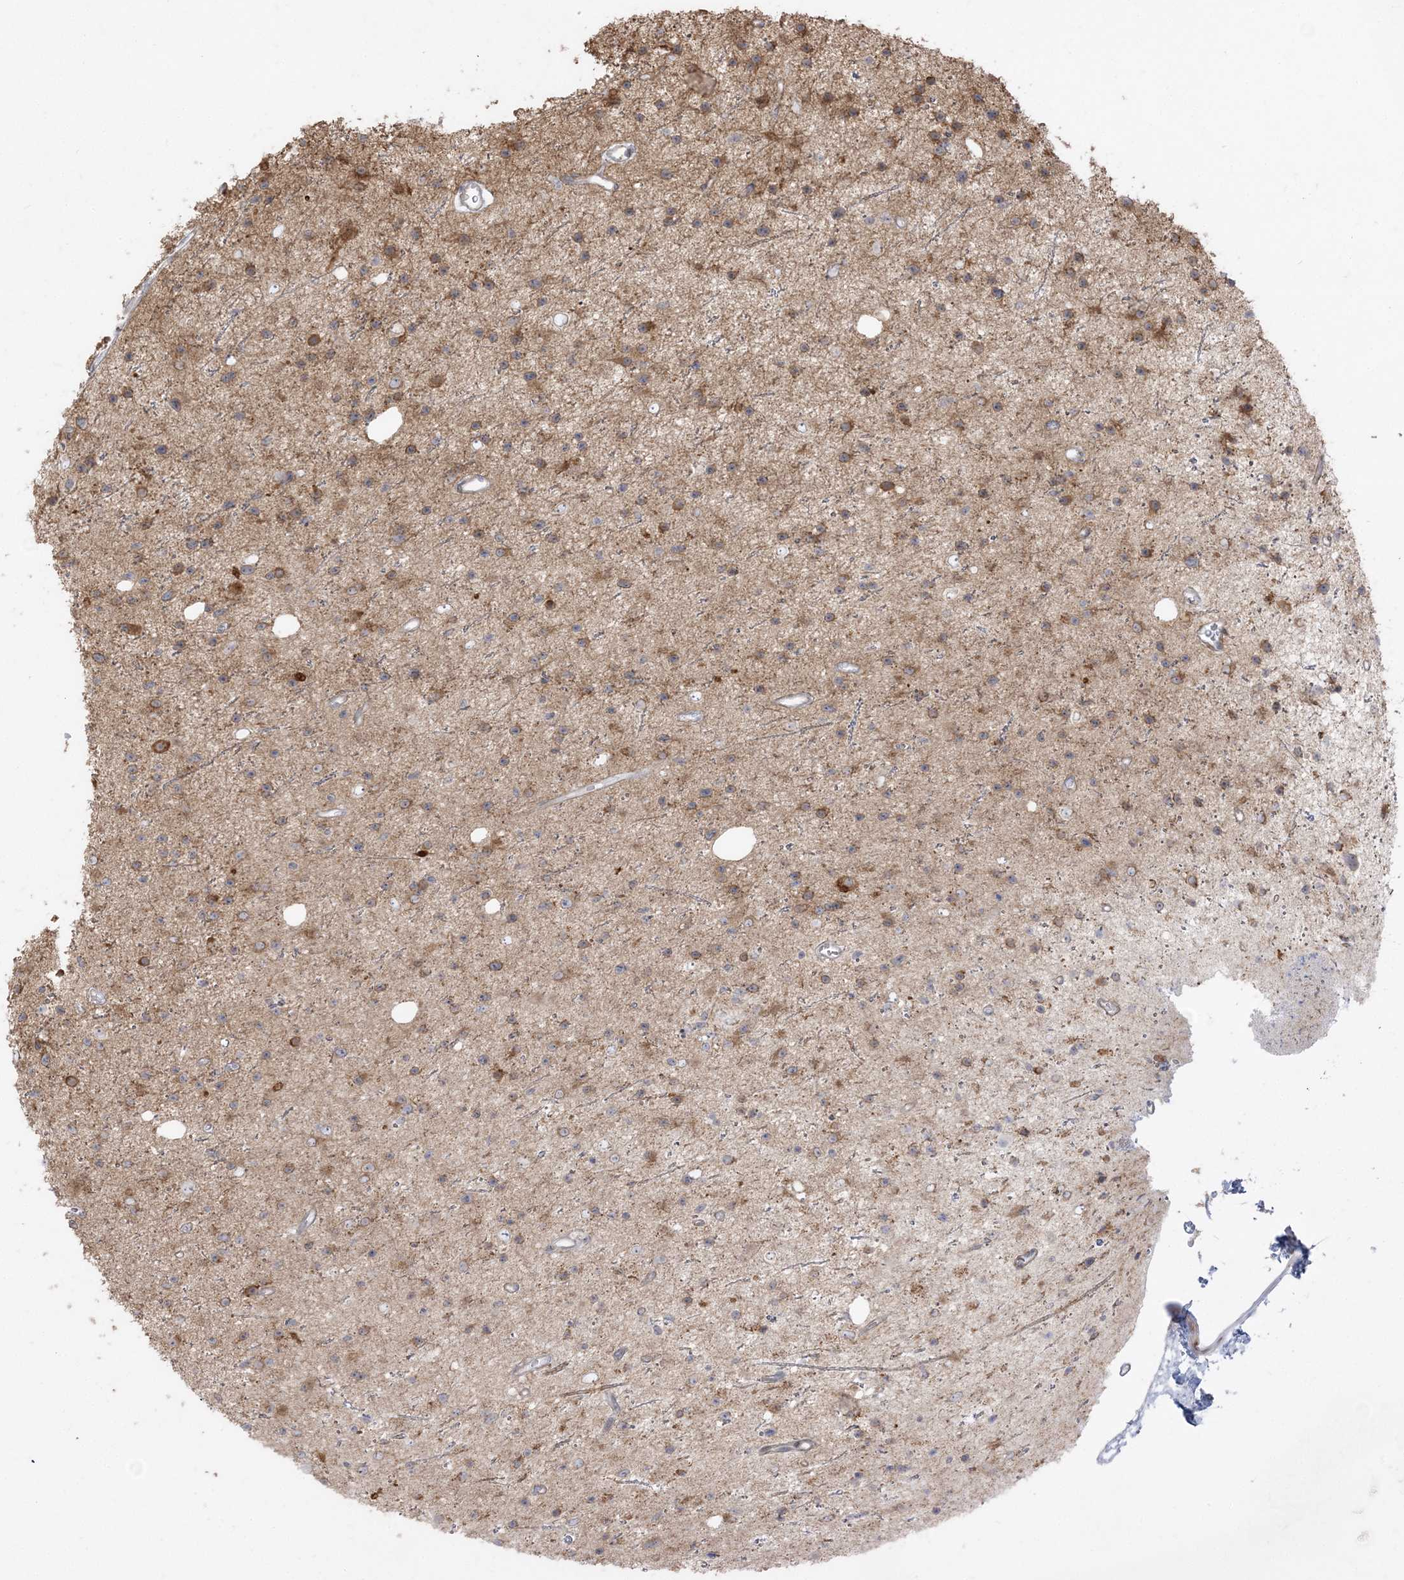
{"staining": {"intensity": "moderate", "quantity": "25%-75%", "location": "cytoplasmic/membranous"}, "tissue": "glioma", "cell_type": "Tumor cells", "image_type": "cancer", "snomed": [{"axis": "morphology", "description": "Glioma, malignant, Low grade"}, {"axis": "topography", "description": "Cerebral cortex"}], "caption": "A high-resolution photomicrograph shows immunohistochemistry (IHC) staining of glioma, which reveals moderate cytoplasmic/membranous positivity in about 25%-75% of tumor cells. Nuclei are stained in blue.", "gene": "ZC3H6", "patient": {"sex": "female", "age": 39}}